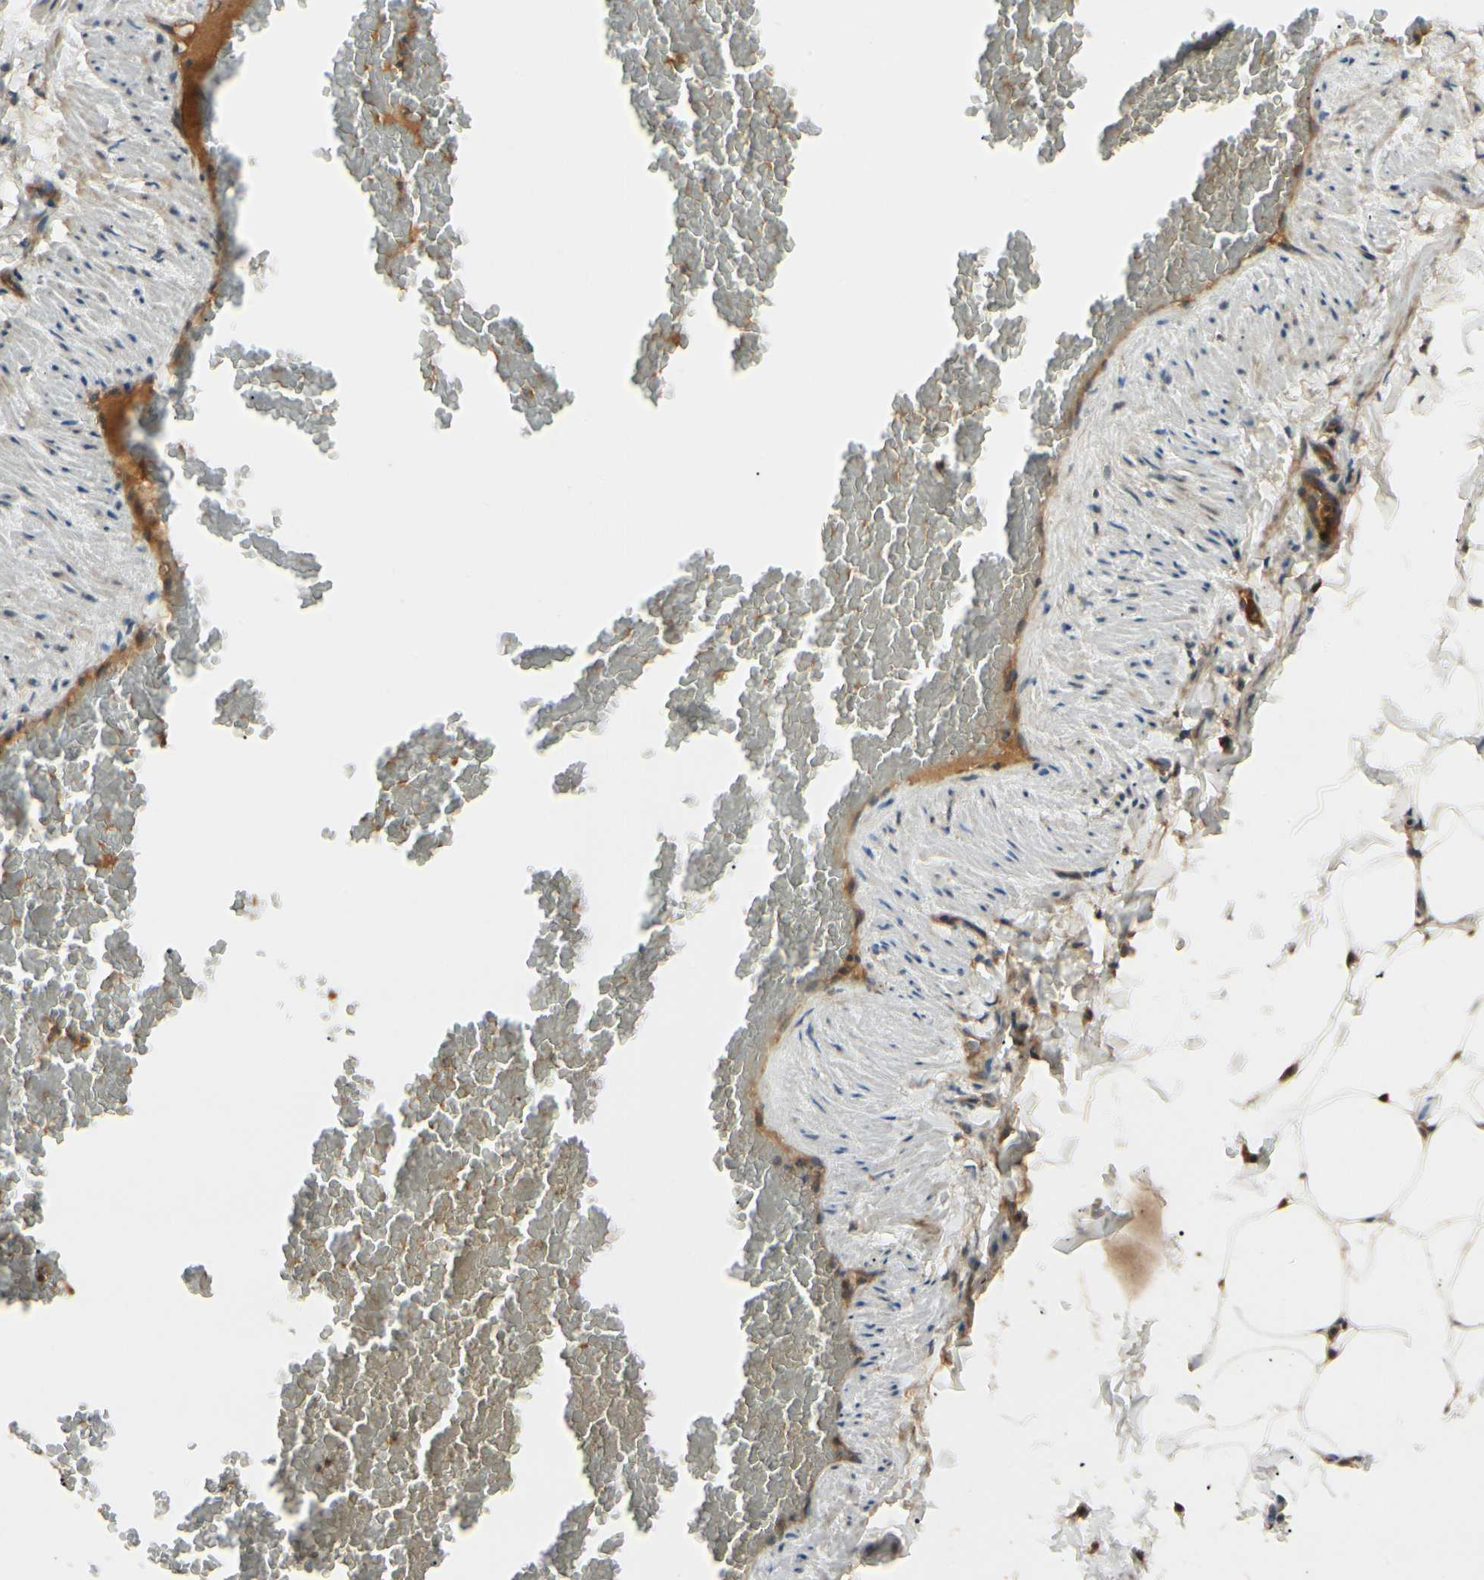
{"staining": {"intensity": "moderate", "quantity": ">75%", "location": "cytoplasmic/membranous"}, "tissue": "adipose tissue", "cell_type": "Adipocytes", "image_type": "normal", "snomed": [{"axis": "morphology", "description": "Normal tissue, NOS"}, {"axis": "topography", "description": "Vascular tissue"}], "caption": "Adipocytes exhibit moderate cytoplasmic/membranous expression in about >75% of cells in benign adipose tissue.", "gene": "RNF14", "patient": {"sex": "male", "age": 41}}